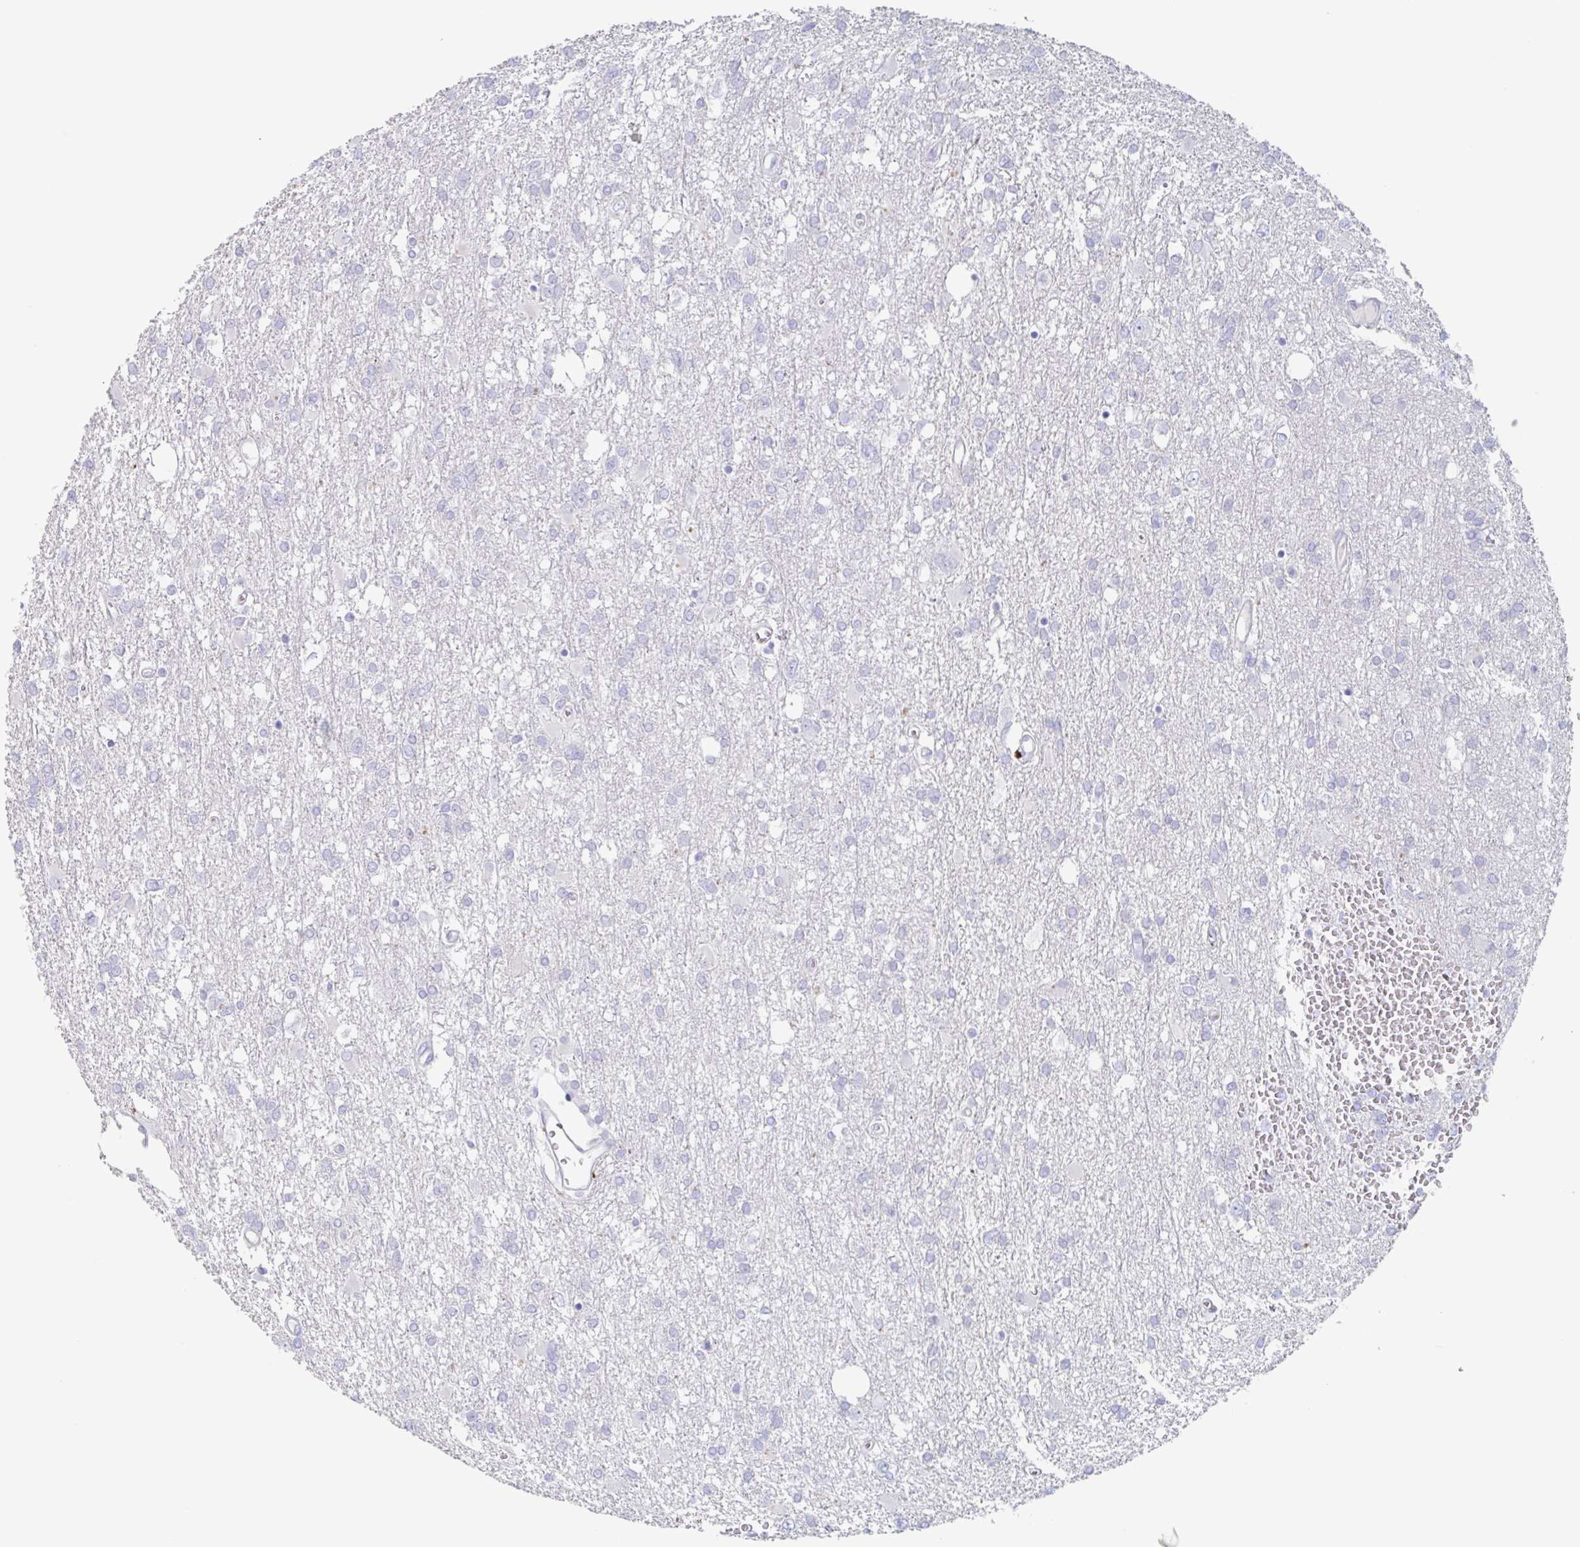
{"staining": {"intensity": "negative", "quantity": "none", "location": "none"}, "tissue": "glioma", "cell_type": "Tumor cells", "image_type": "cancer", "snomed": [{"axis": "morphology", "description": "Glioma, malignant, High grade"}, {"axis": "topography", "description": "Brain"}], "caption": "Histopathology image shows no significant protein positivity in tumor cells of glioma.", "gene": "NOXRED1", "patient": {"sex": "male", "age": 61}}